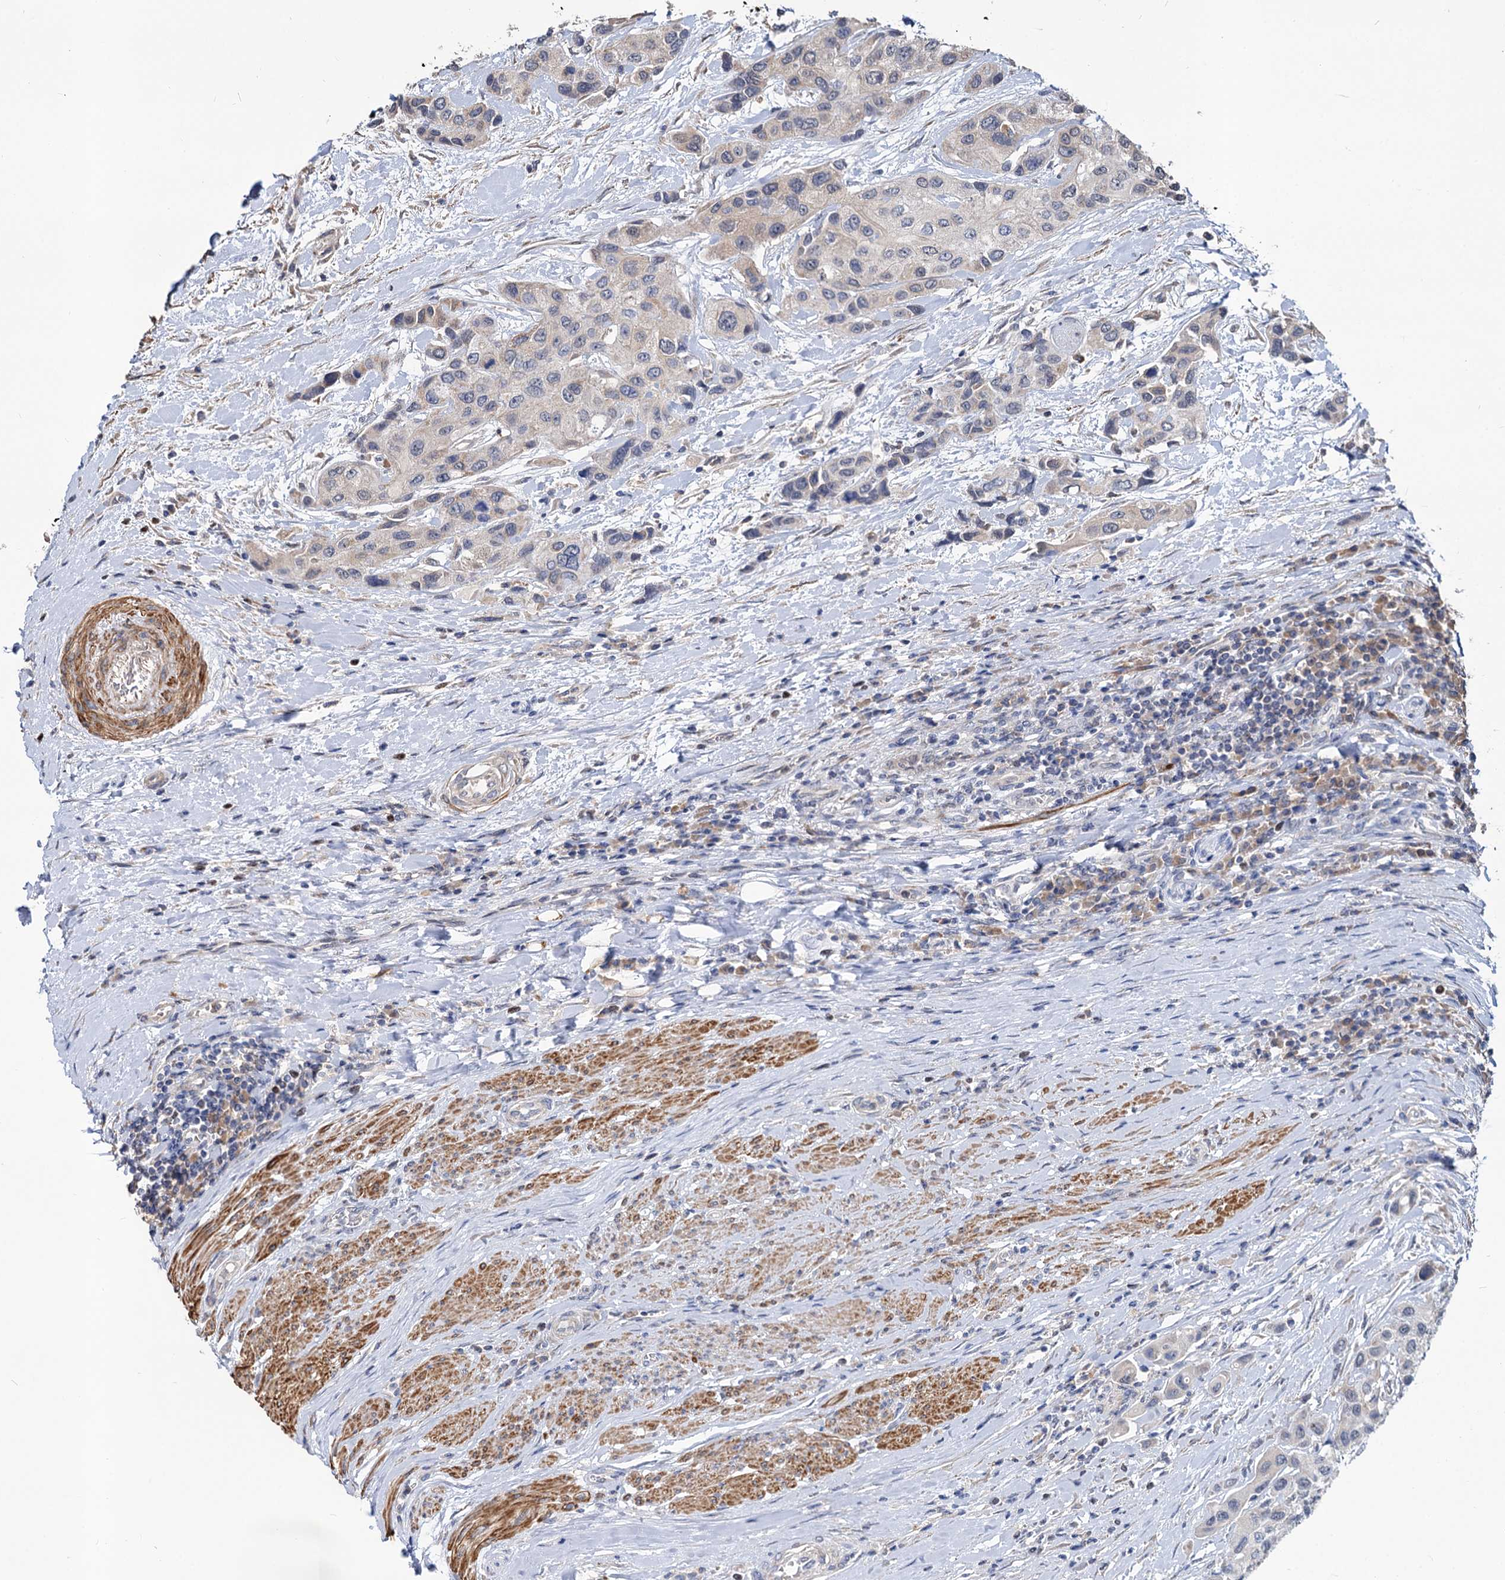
{"staining": {"intensity": "negative", "quantity": "none", "location": "none"}, "tissue": "urothelial cancer", "cell_type": "Tumor cells", "image_type": "cancer", "snomed": [{"axis": "morphology", "description": "Normal tissue, NOS"}, {"axis": "morphology", "description": "Urothelial carcinoma, High grade"}, {"axis": "topography", "description": "Vascular tissue"}, {"axis": "topography", "description": "Urinary bladder"}], "caption": "This is an immunohistochemistry histopathology image of urothelial cancer. There is no staining in tumor cells.", "gene": "ALKBH7", "patient": {"sex": "female", "age": 56}}